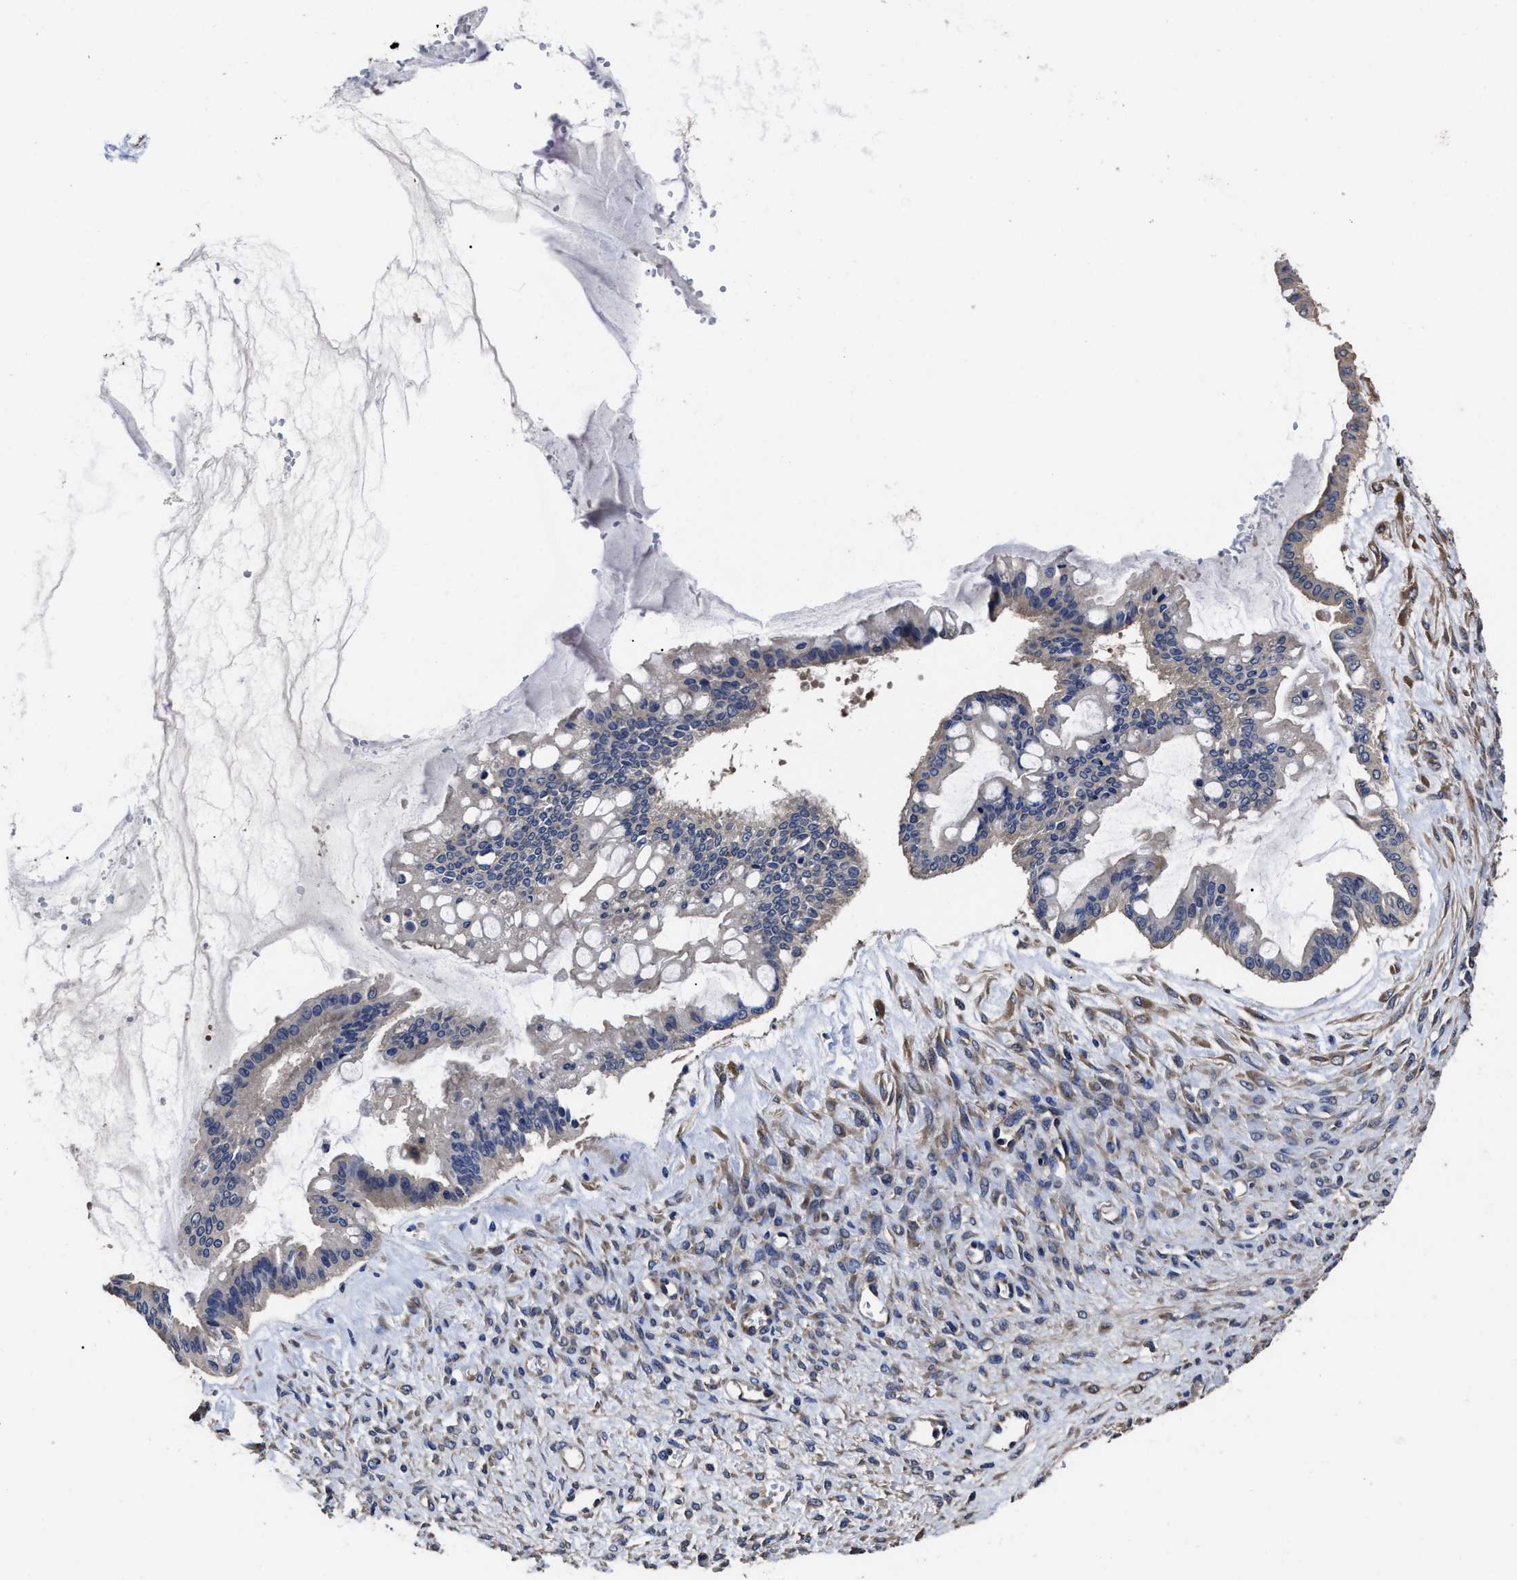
{"staining": {"intensity": "negative", "quantity": "none", "location": "none"}, "tissue": "ovarian cancer", "cell_type": "Tumor cells", "image_type": "cancer", "snomed": [{"axis": "morphology", "description": "Cystadenocarcinoma, mucinous, NOS"}, {"axis": "topography", "description": "Ovary"}], "caption": "Tumor cells are negative for brown protein staining in ovarian cancer (mucinous cystadenocarcinoma).", "gene": "AVEN", "patient": {"sex": "female", "age": 73}}